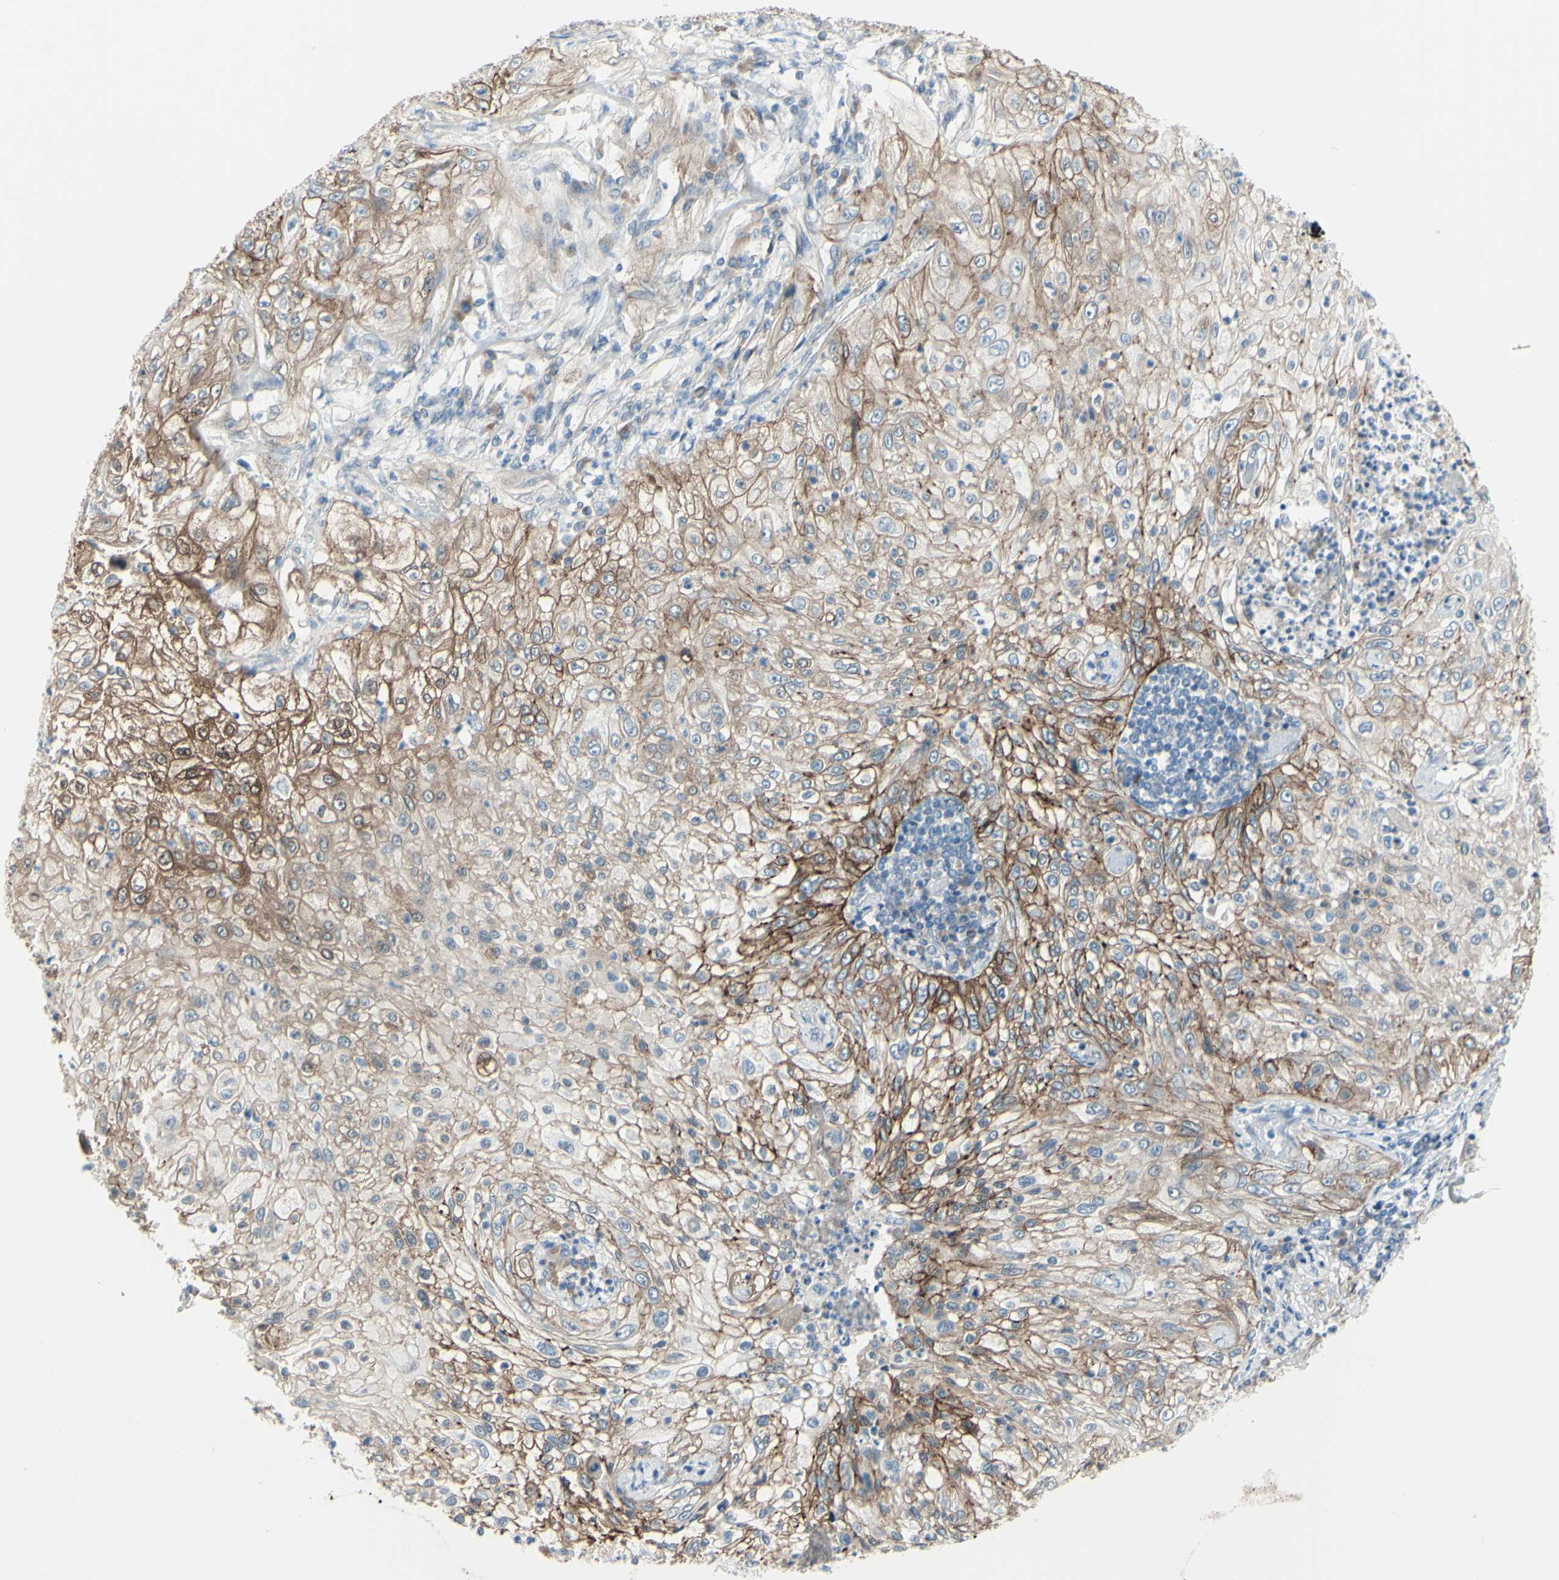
{"staining": {"intensity": "strong", "quantity": ">75%", "location": "cytoplasmic/membranous"}, "tissue": "lung cancer", "cell_type": "Tumor cells", "image_type": "cancer", "snomed": [{"axis": "morphology", "description": "Inflammation, NOS"}, {"axis": "morphology", "description": "Squamous cell carcinoma, NOS"}, {"axis": "topography", "description": "Lymph node"}, {"axis": "topography", "description": "Soft tissue"}, {"axis": "topography", "description": "Lung"}], "caption": "This image exhibits squamous cell carcinoma (lung) stained with immunohistochemistry (IHC) to label a protein in brown. The cytoplasmic/membranous of tumor cells show strong positivity for the protein. Nuclei are counter-stained blue.", "gene": "LRRK1", "patient": {"sex": "male", "age": 66}}